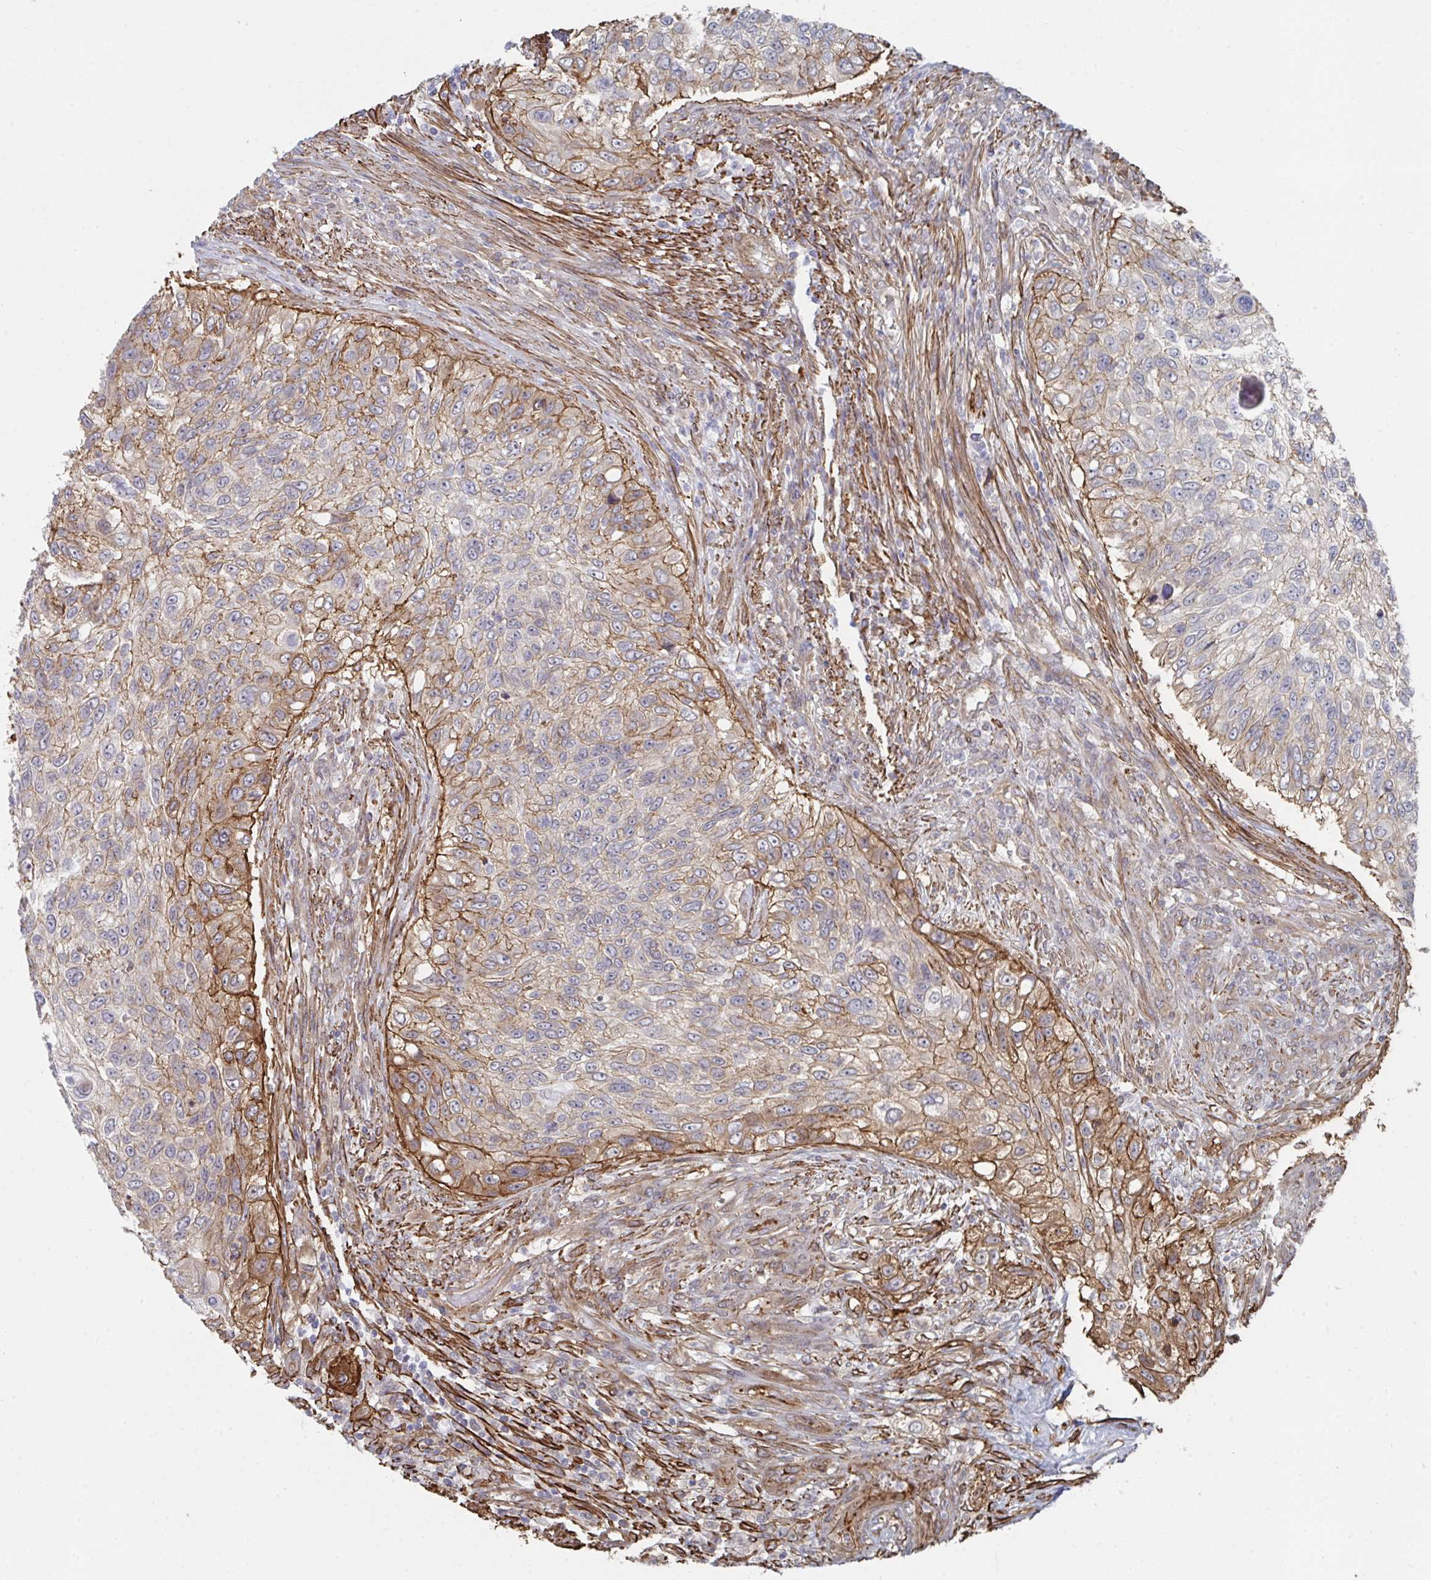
{"staining": {"intensity": "moderate", "quantity": "25%-75%", "location": "cytoplasmic/membranous"}, "tissue": "urothelial cancer", "cell_type": "Tumor cells", "image_type": "cancer", "snomed": [{"axis": "morphology", "description": "Urothelial carcinoma, High grade"}, {"axis": "topography", "description": "Urinary bladder"}], "caption": "Urothelial carcinoma (high-grade) stained with a protein marker displays moderate staining in tumor cells.", "gene": "NEURL4", "patient": {"sex": "female", "age": 60}}